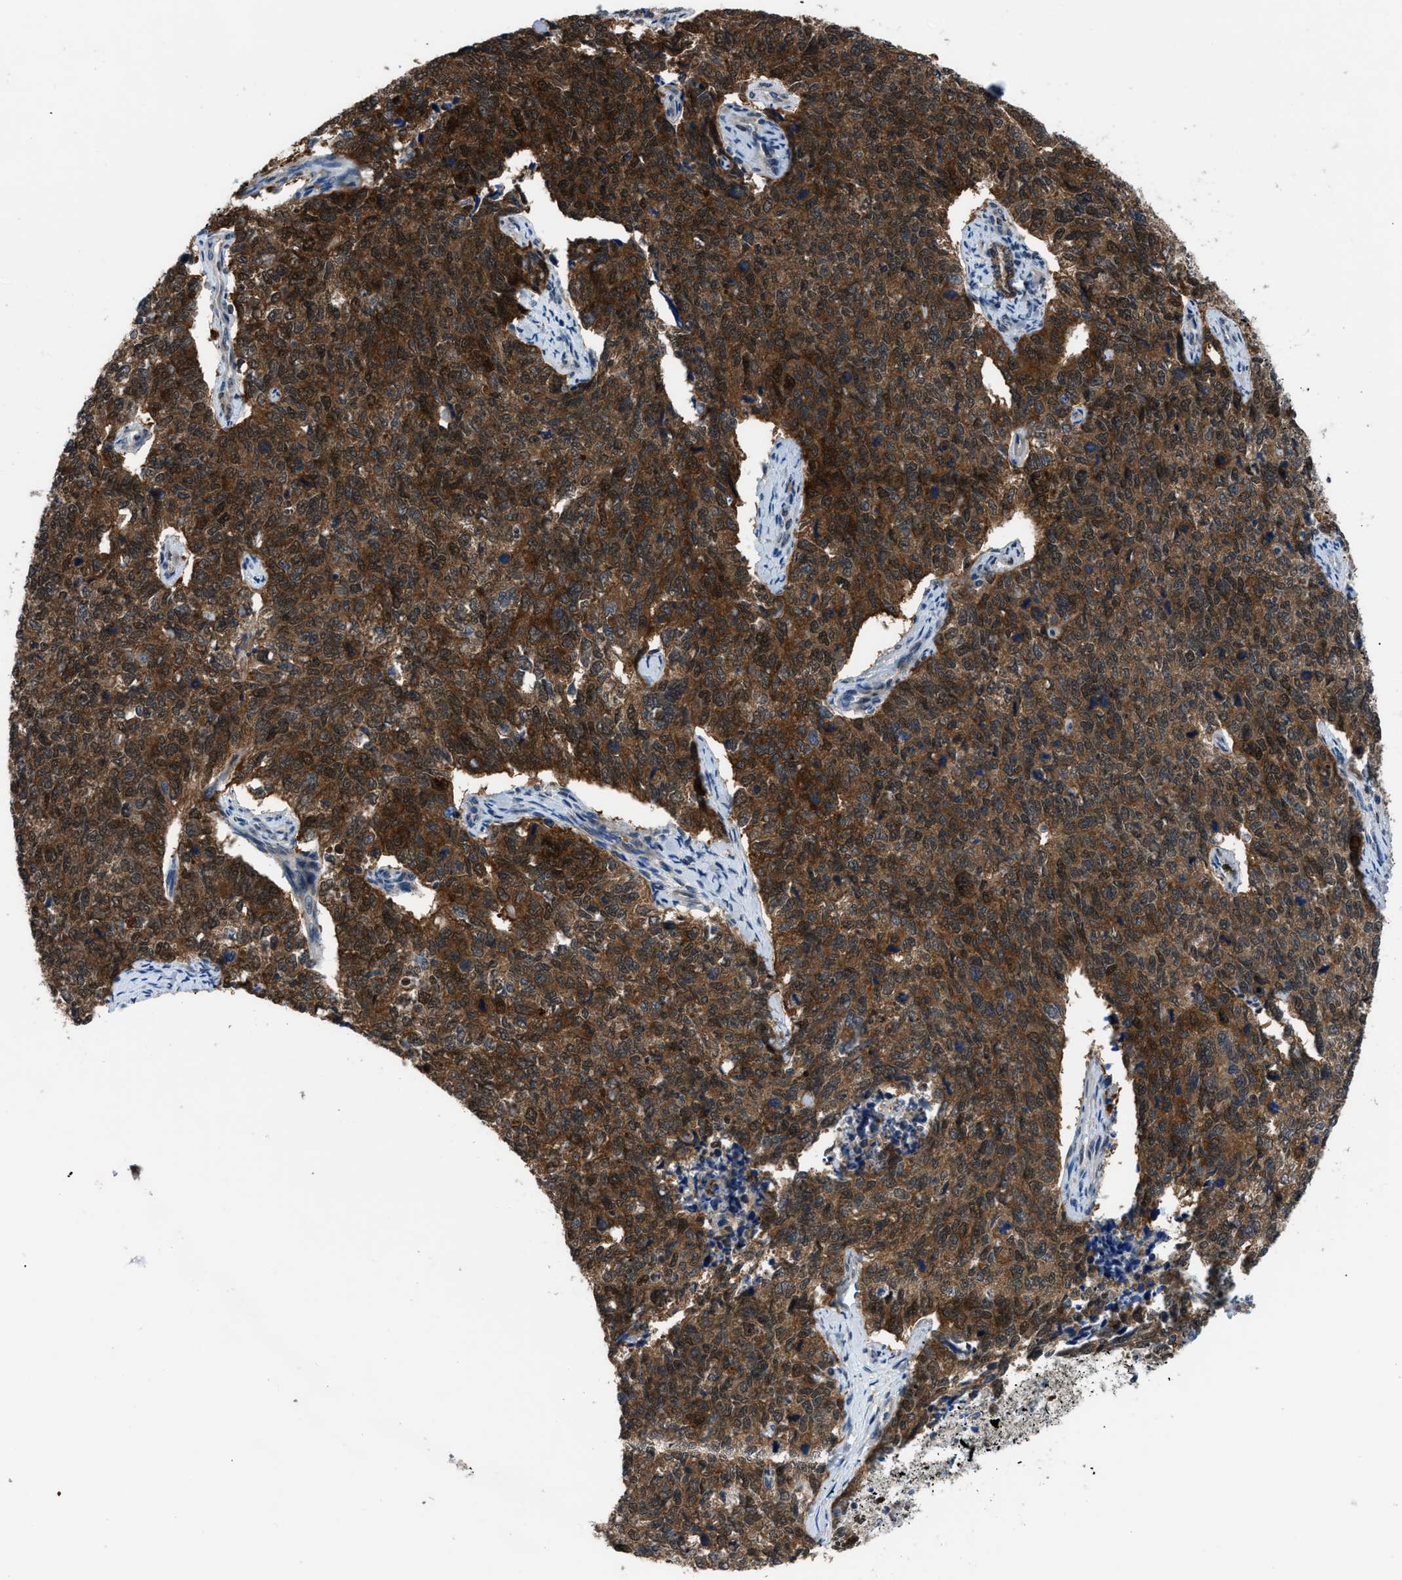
{"staining": {"intensity": "strong", "quantity": ">75%", "location": "cytoplasmic/membranous"}, "tissue": "cervical cancer", "cell_type": "Tumor cells", "image_type": "cancer", "snomed": [{"axis": "morphology", "description": "Squamous cell carcinoma, NOS"}, {"axis": "topography", "description": "Cervix"}], "caption": "The immunohistochemical stain highlights strong cytoplasmic/membranous expression in tumor cells of cervical cancer tissue.", "gene": "TMEM45B", "patient": {"sex": "female", "age": 63}}